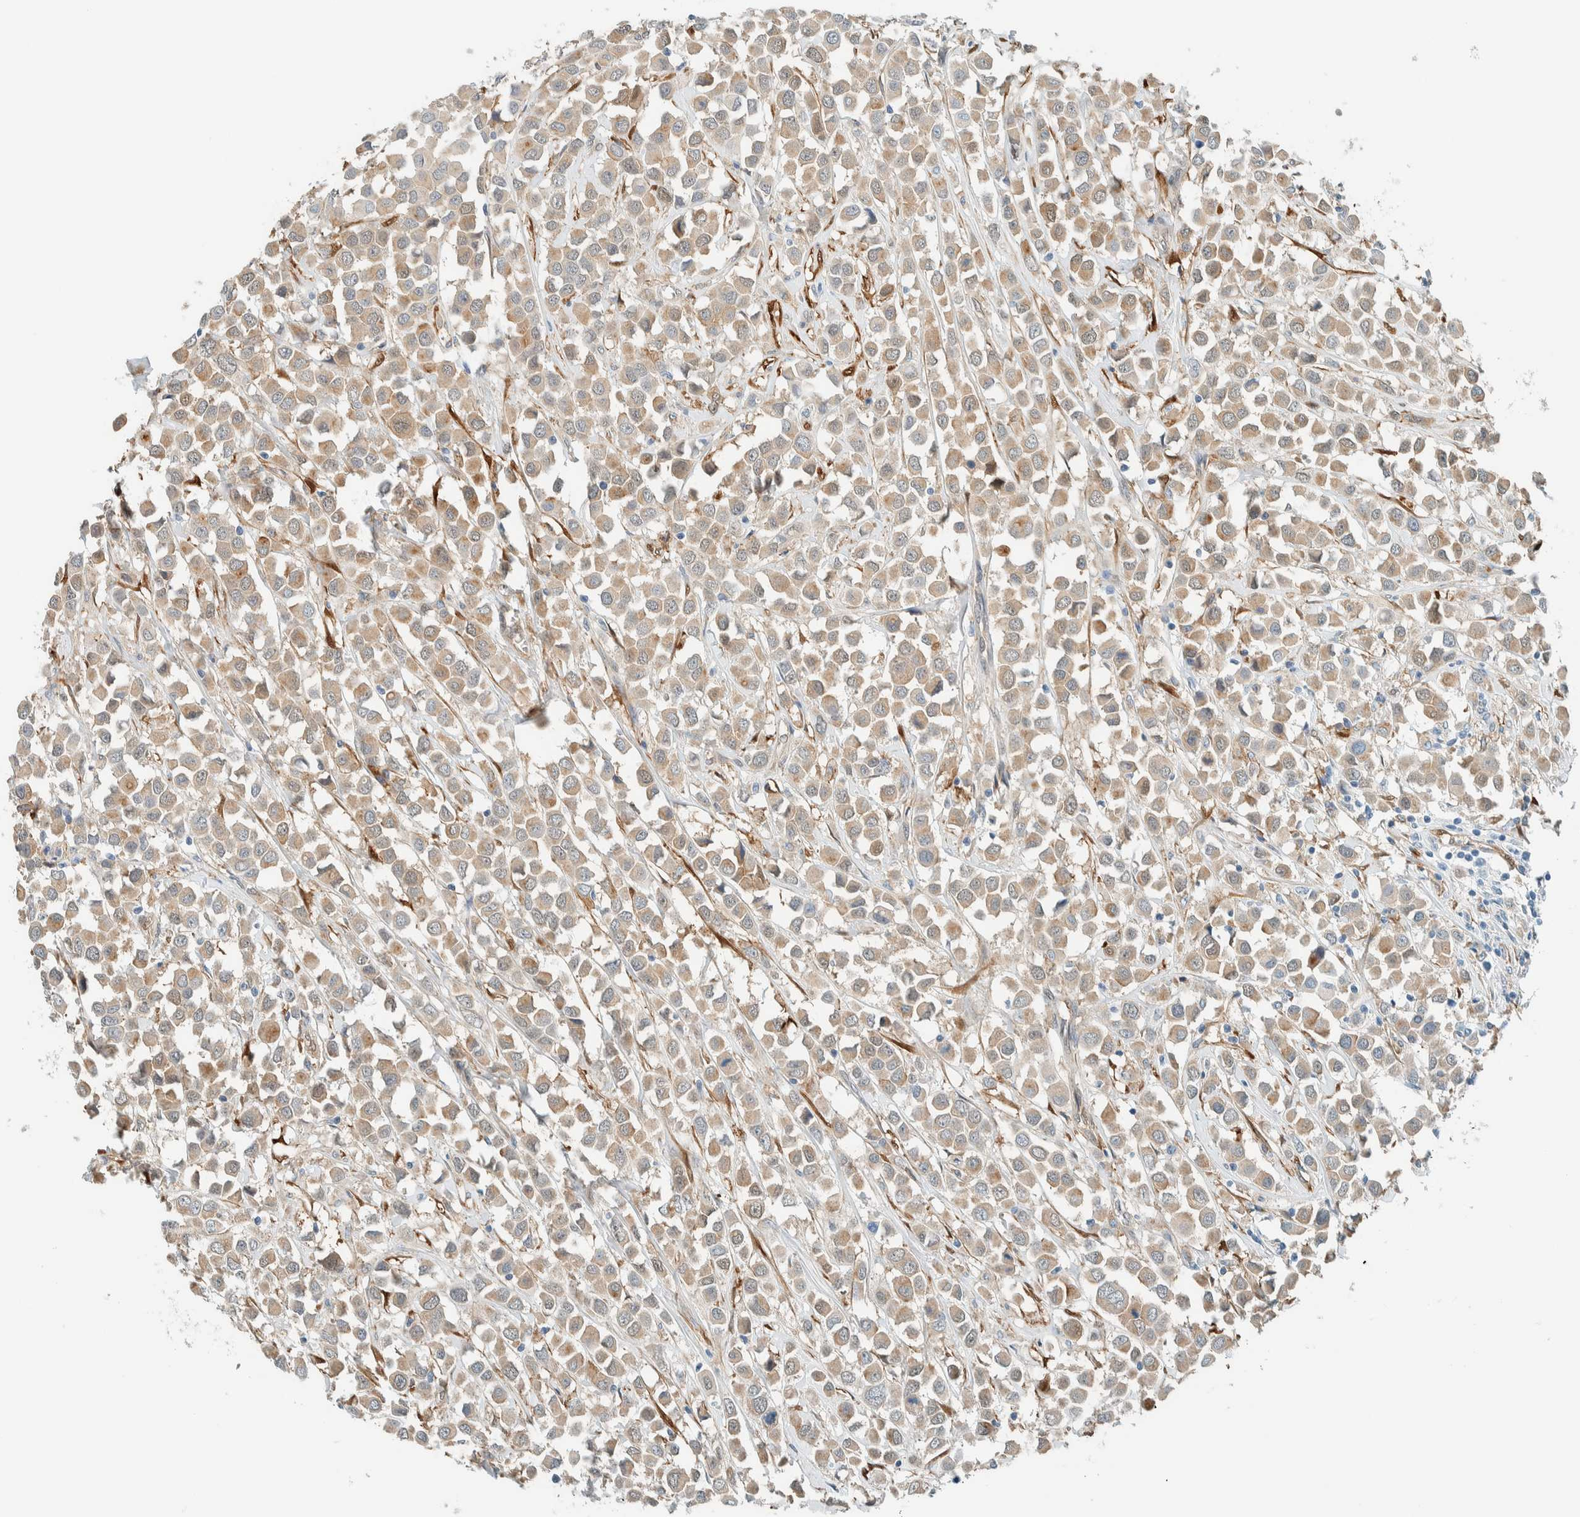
{"staining": {"intensity": "moderate", "quantity": ">75%", "location": "cytoplasmic/membranous"}, "tissue": "breast cancer", "cell_type": "Tumor cells", "image_type": "cancer", "snomed": [{"axis": "morphology", "description": "Duct carcinoma"}, {"axis": "topography", "description": "Breast"}], "caption": "Invasive ductal carcinoma (breast) stained with a protein marker displays moderate staining in tumor cells.", "gene": "NXN", "patient": {"sex": "female", "age": 61}}